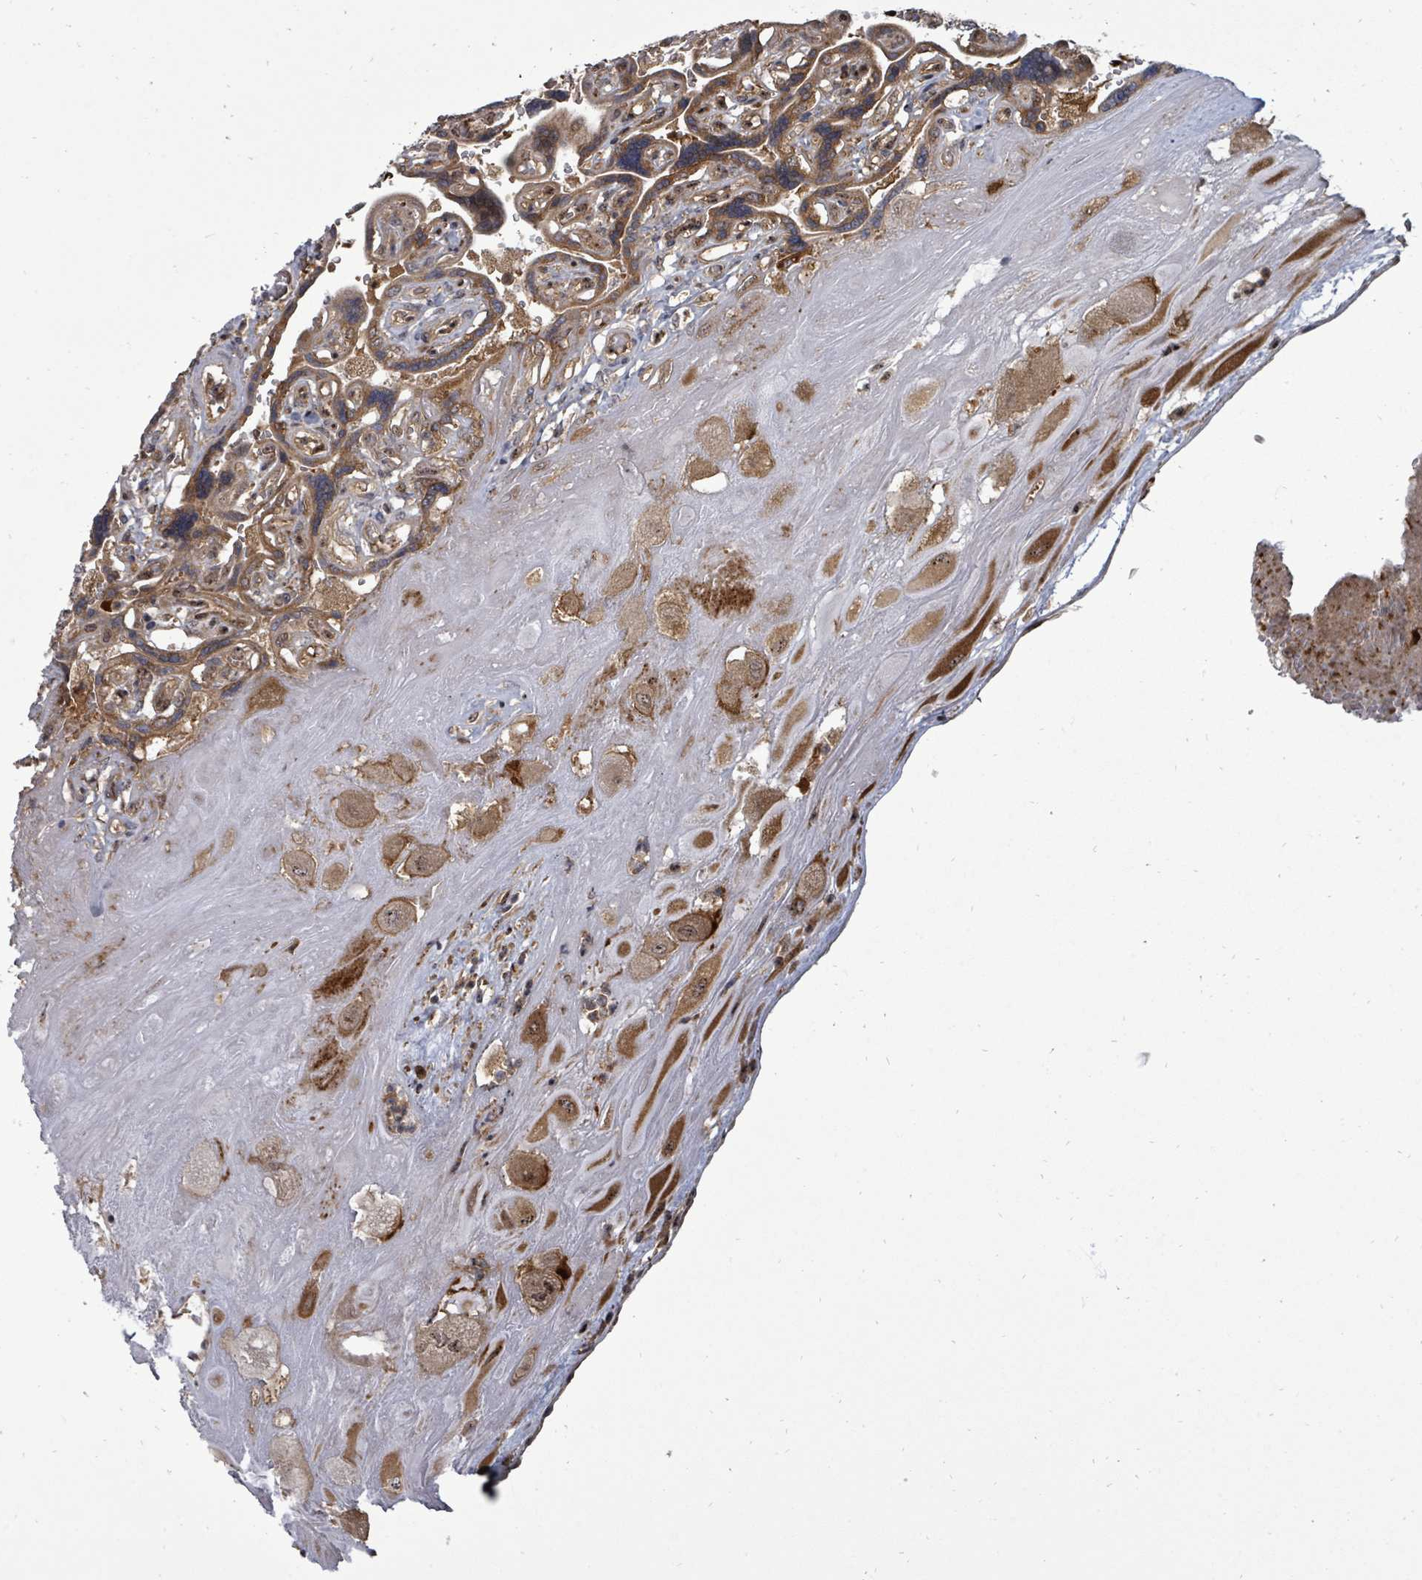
{"staining": {"intensity": "moderate", "quantity": ">75%", "location": "cytoplasmic/membranous"}, "tissue": "placenta", "cell_type": "Decidual cells", "image_type": "normal", "snomed": [{"axis": "morphology", "description": "Normal tissue, NOS"}, {"axis": "topography", "description": "Placenta"}], "caption": "An image showing moderate cytoplasmic/membranous expression in about >75% of decidual cells in unremarkable placenta, as visualized by brown immunohistochemical staining.", "gene": "EIF3CL", "patient": {"sex": "female", "age": 32}}